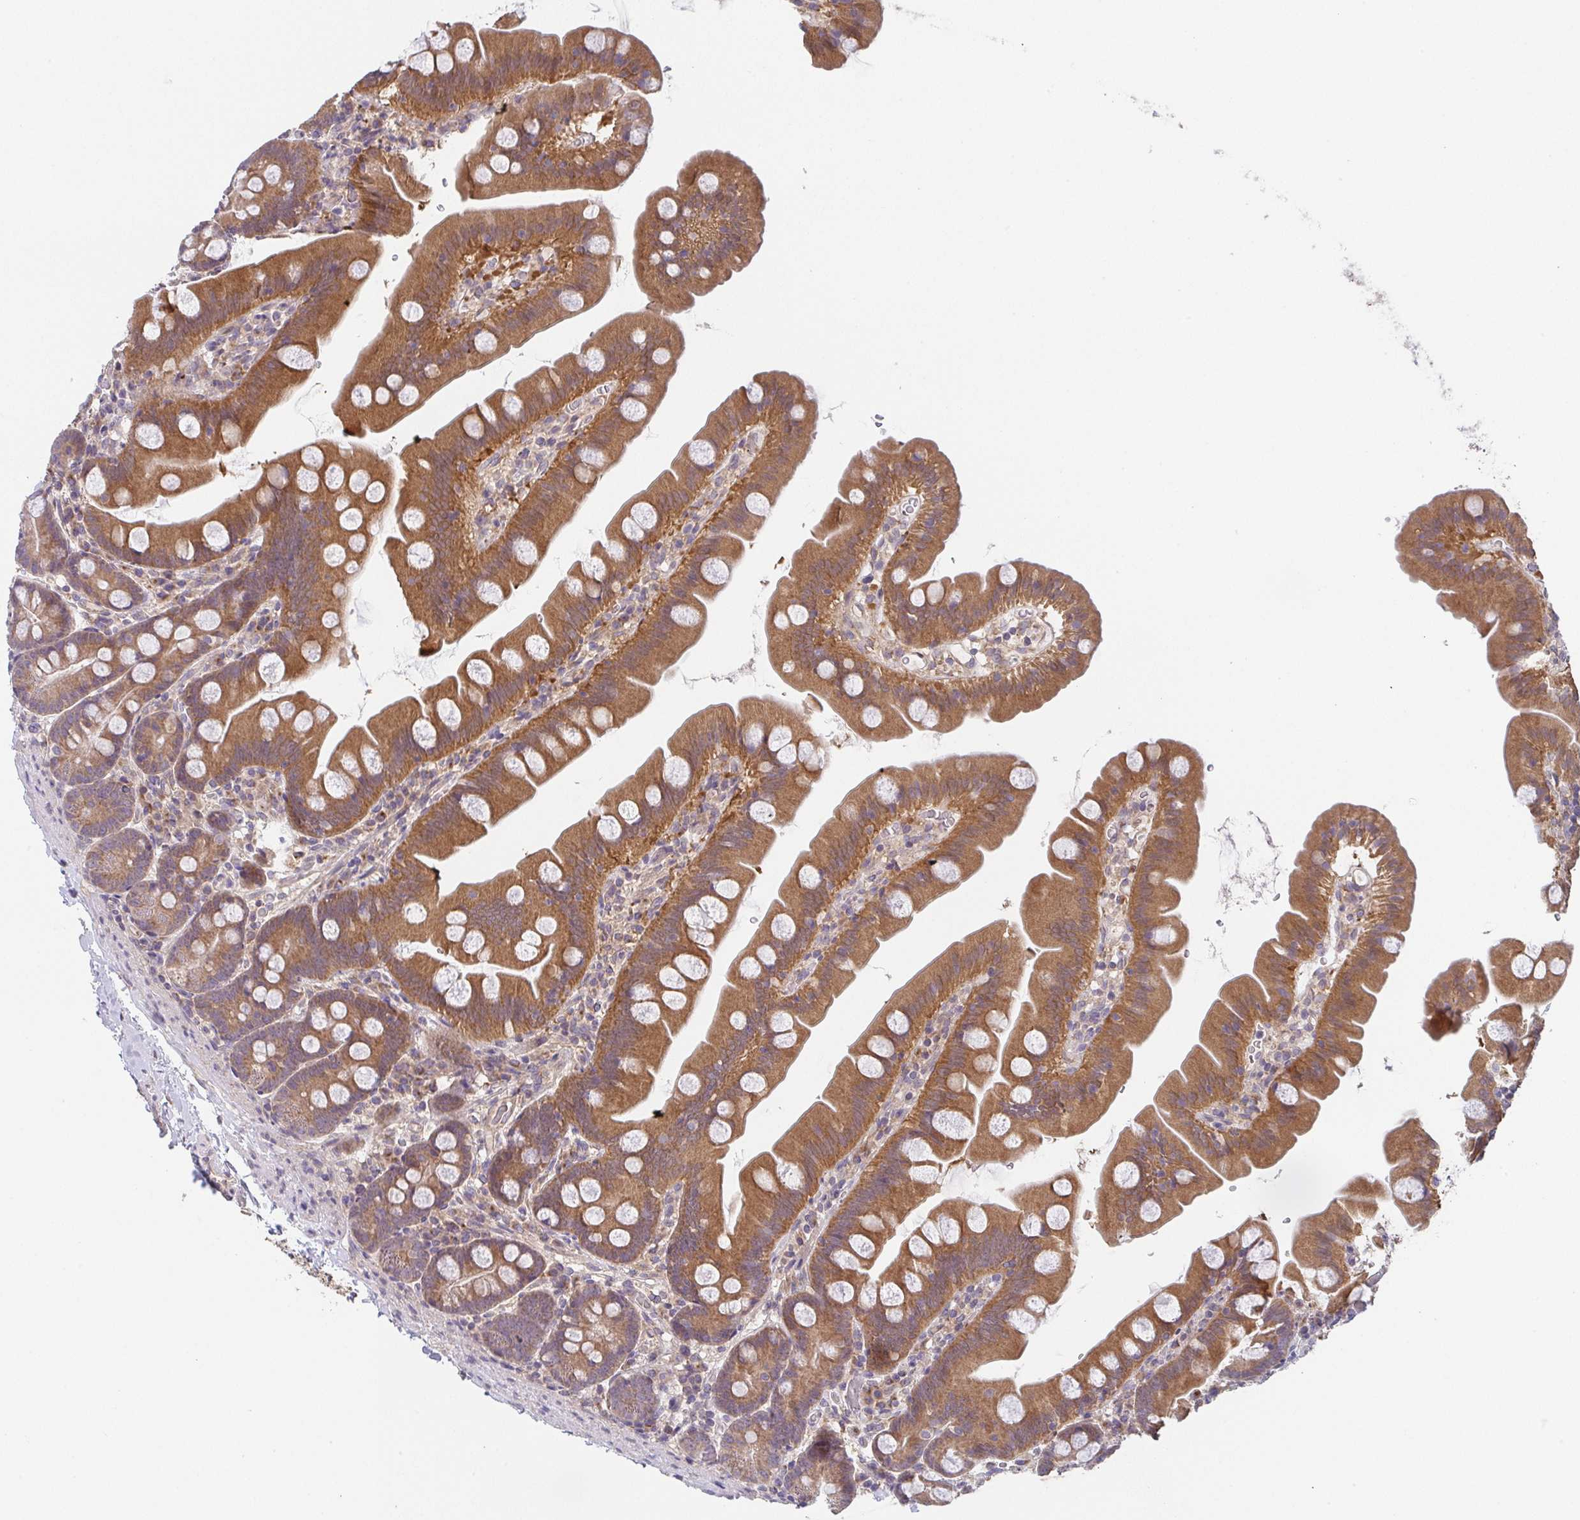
{"staining": {"intensity": "moderate", "quantity": ">75%", "location": "cytoplasmic/membranous"}, "tissue": "small intestine", "cell_type": "Glandular cells", "image_type": "normal", "snomed": [{"axis": "morphology", "description": "Normal tissue, NOS"}, {"axis": "topography", "description": "Small intestine"}], "caption": "High-power microscopy captured an IHC photomicrograph of unremarkable small intestine, revealing moderate cytoplasmic/membranous staining in approximately >75% of glandular cells. (Brightfield microscopy of DAB IHC at high magnification).", "gene": "TSPAN31", "patient": {"sex": "female", "age": 68}}